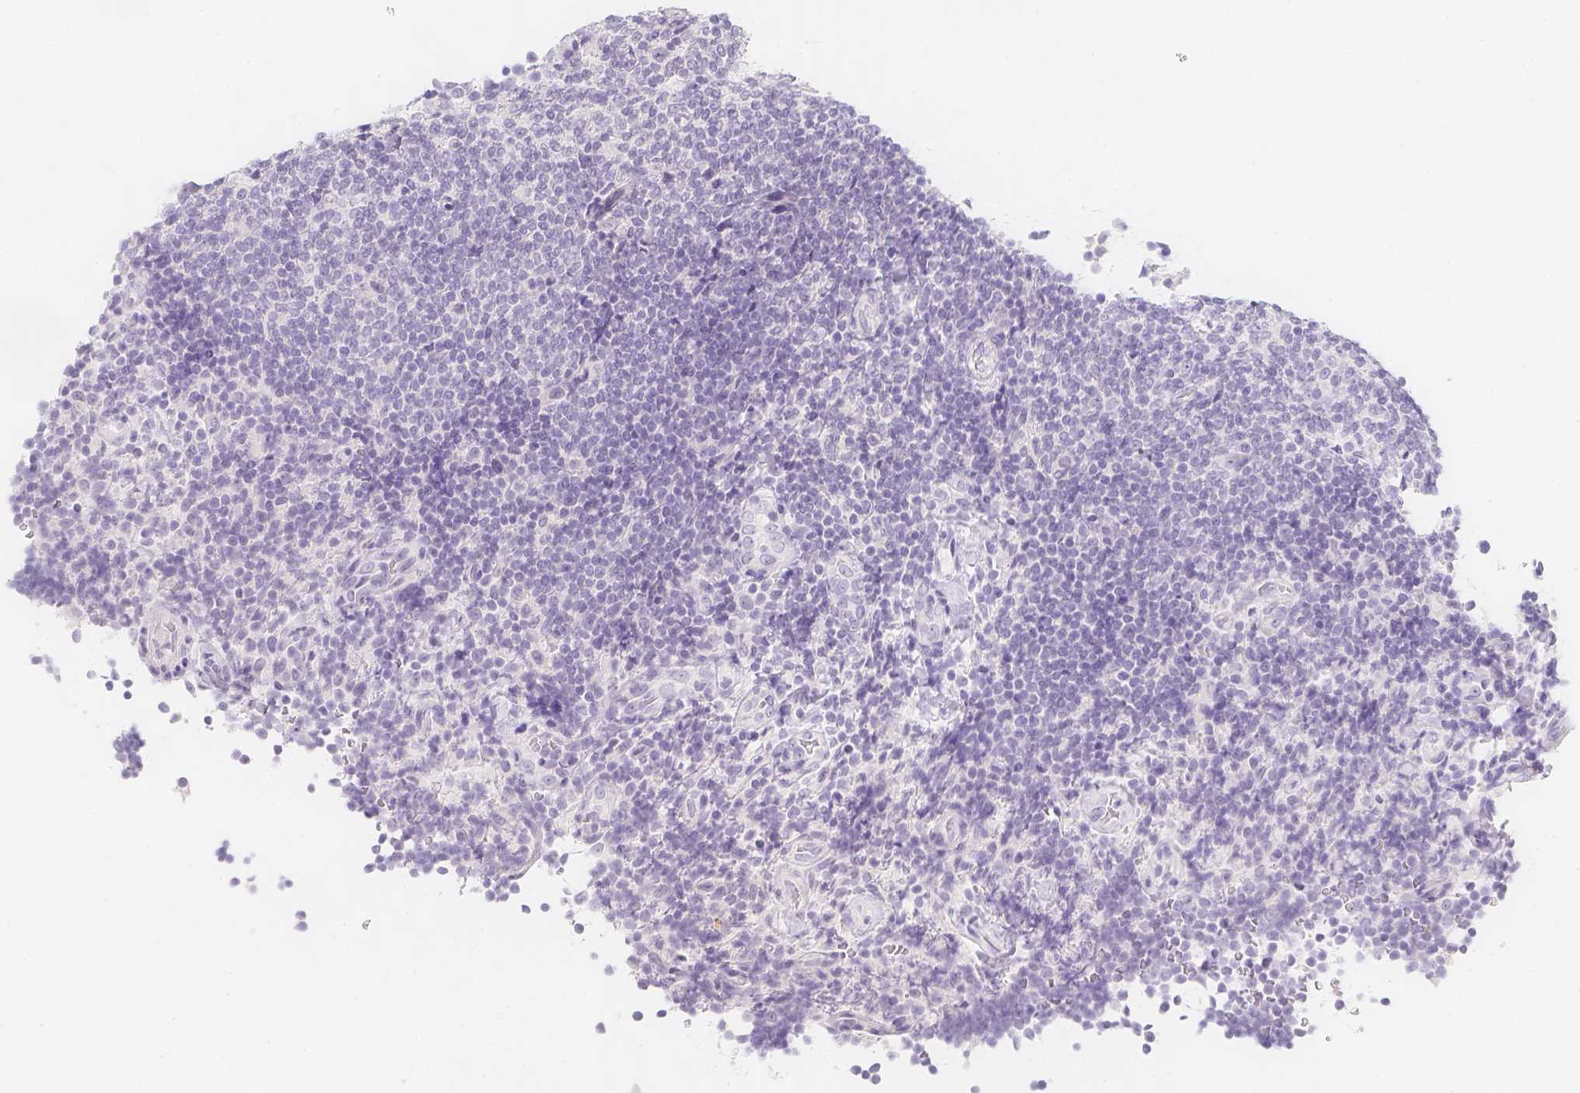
{"staining": {"intensity": "negative", "quantity": "none", "location": "none"}, "tissue": "lymphoma", "cell_type": "Tumor cells", "image_type": "cancer", "snomed": [{"axis": "morphology", "description": "Malignant lymphoma, non-Hodgkin's type, Low grade"}, {"axis": "topography", "description": "Lymph node"}], "caption": "Immunohistochemical staining of human malignant lymphoma, non-Hodgkin's type (low-grade) demonstrates no significant positivity in tumor cells. Nuclei are stained in blue.", "gene": "SLC18A1", "patient": {"sex": "male", "age": 52}}